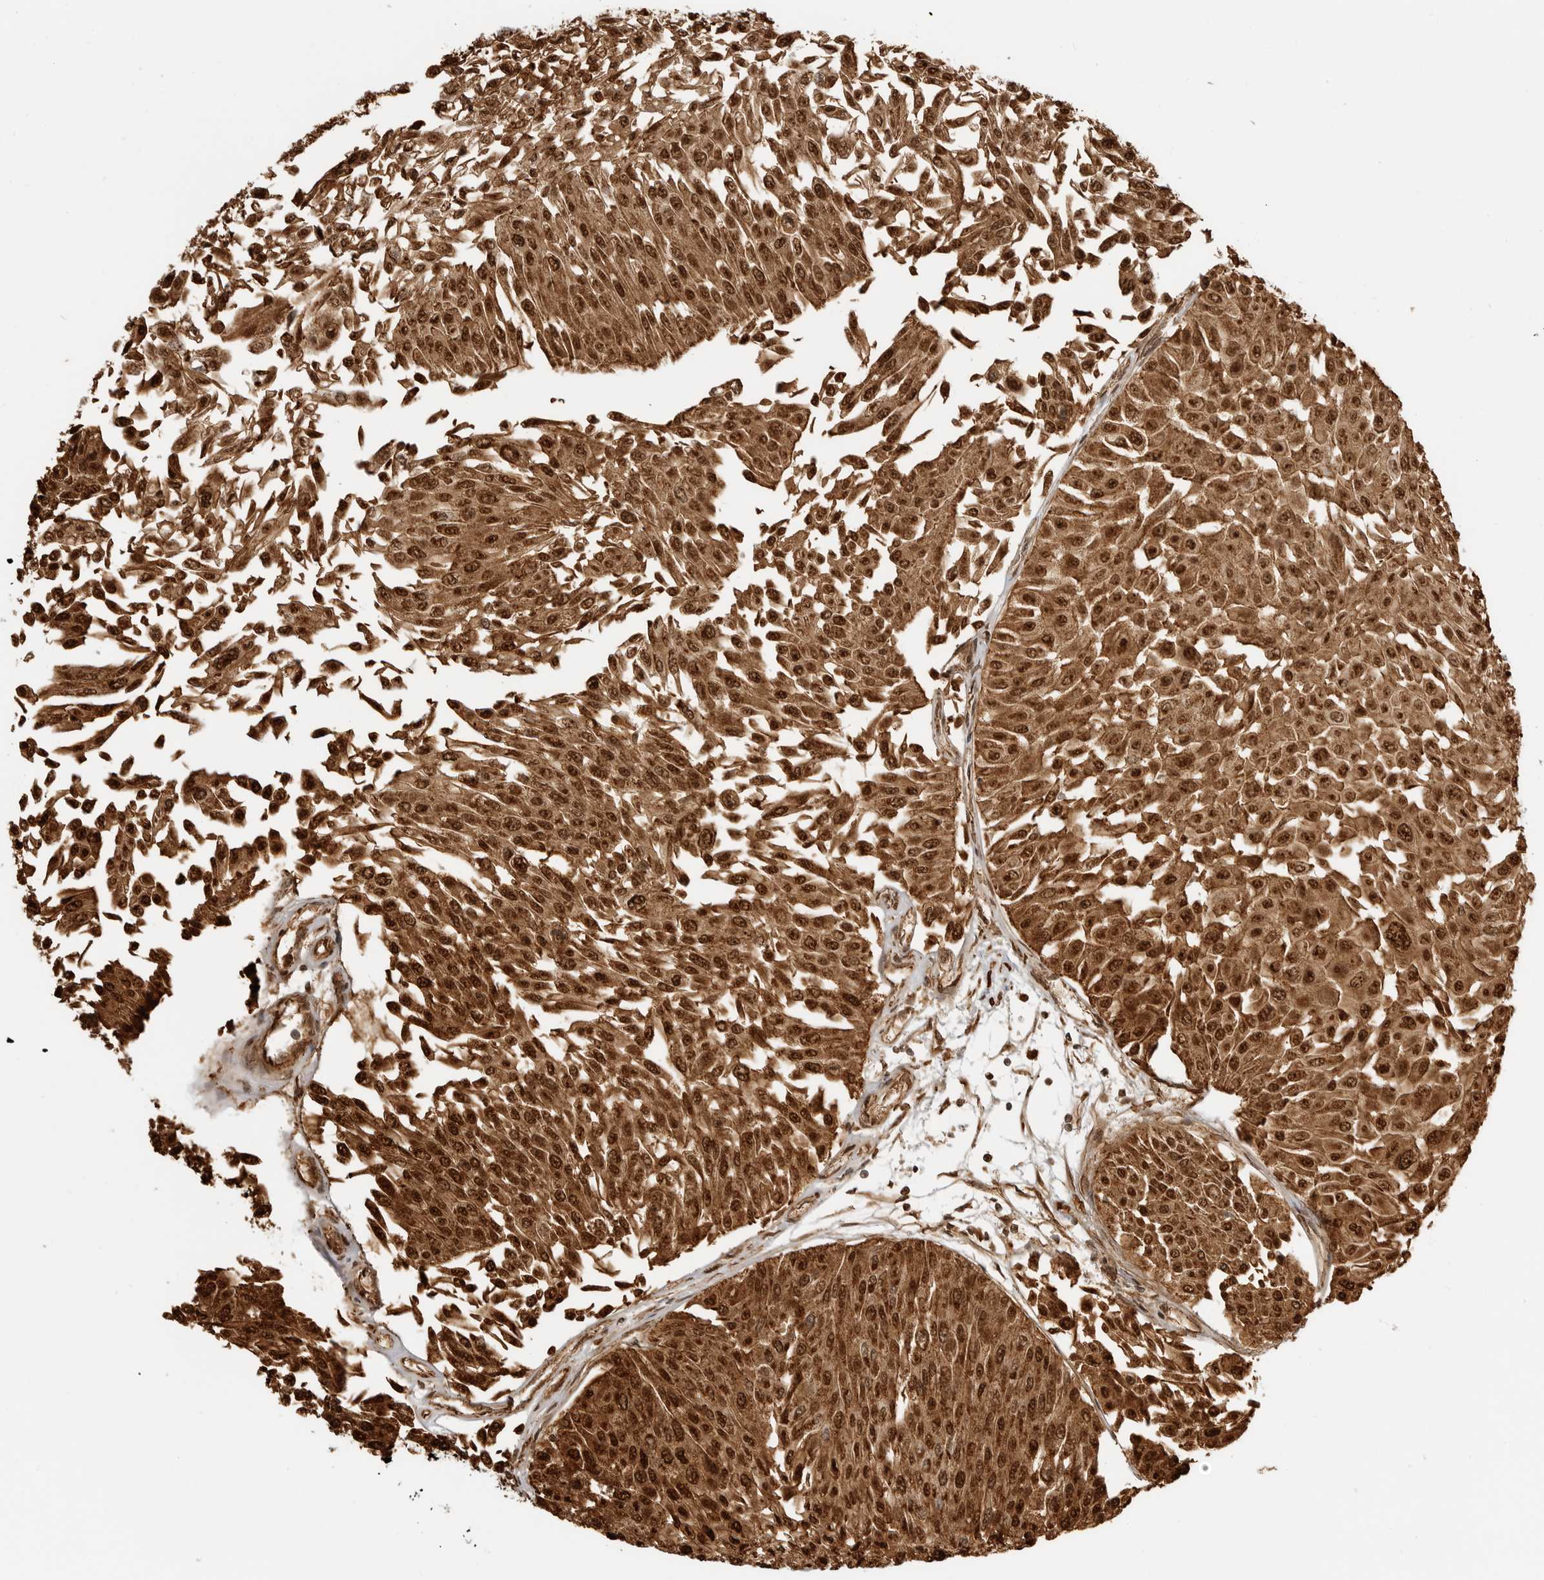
{"staining": {"intensity": "strong", "quantity": ">75%", "location": "cytoplasmic/membranous,nuclear"}, "tissue": "urothelial cancer", "cell_type": "Tumor cells", "image_type": "cancer", "snomed": [{"axis": "morphology", "description": "Urothelial carcinoma, Low grade"}, {"axis": "topography", "description": "Urinary bladder"}], "caption": "The immunohistochemical stain labels strong cytoplasmic/membranous and nuclear expression in tumor cells of low-grade urothelial carcinoma tissue. Immunohistochemistry (ihc) stains the protein in brown and the nuclei are stained blue.", "gene": "BMP2K", "patient": {"sex": "male", "age": 67}}